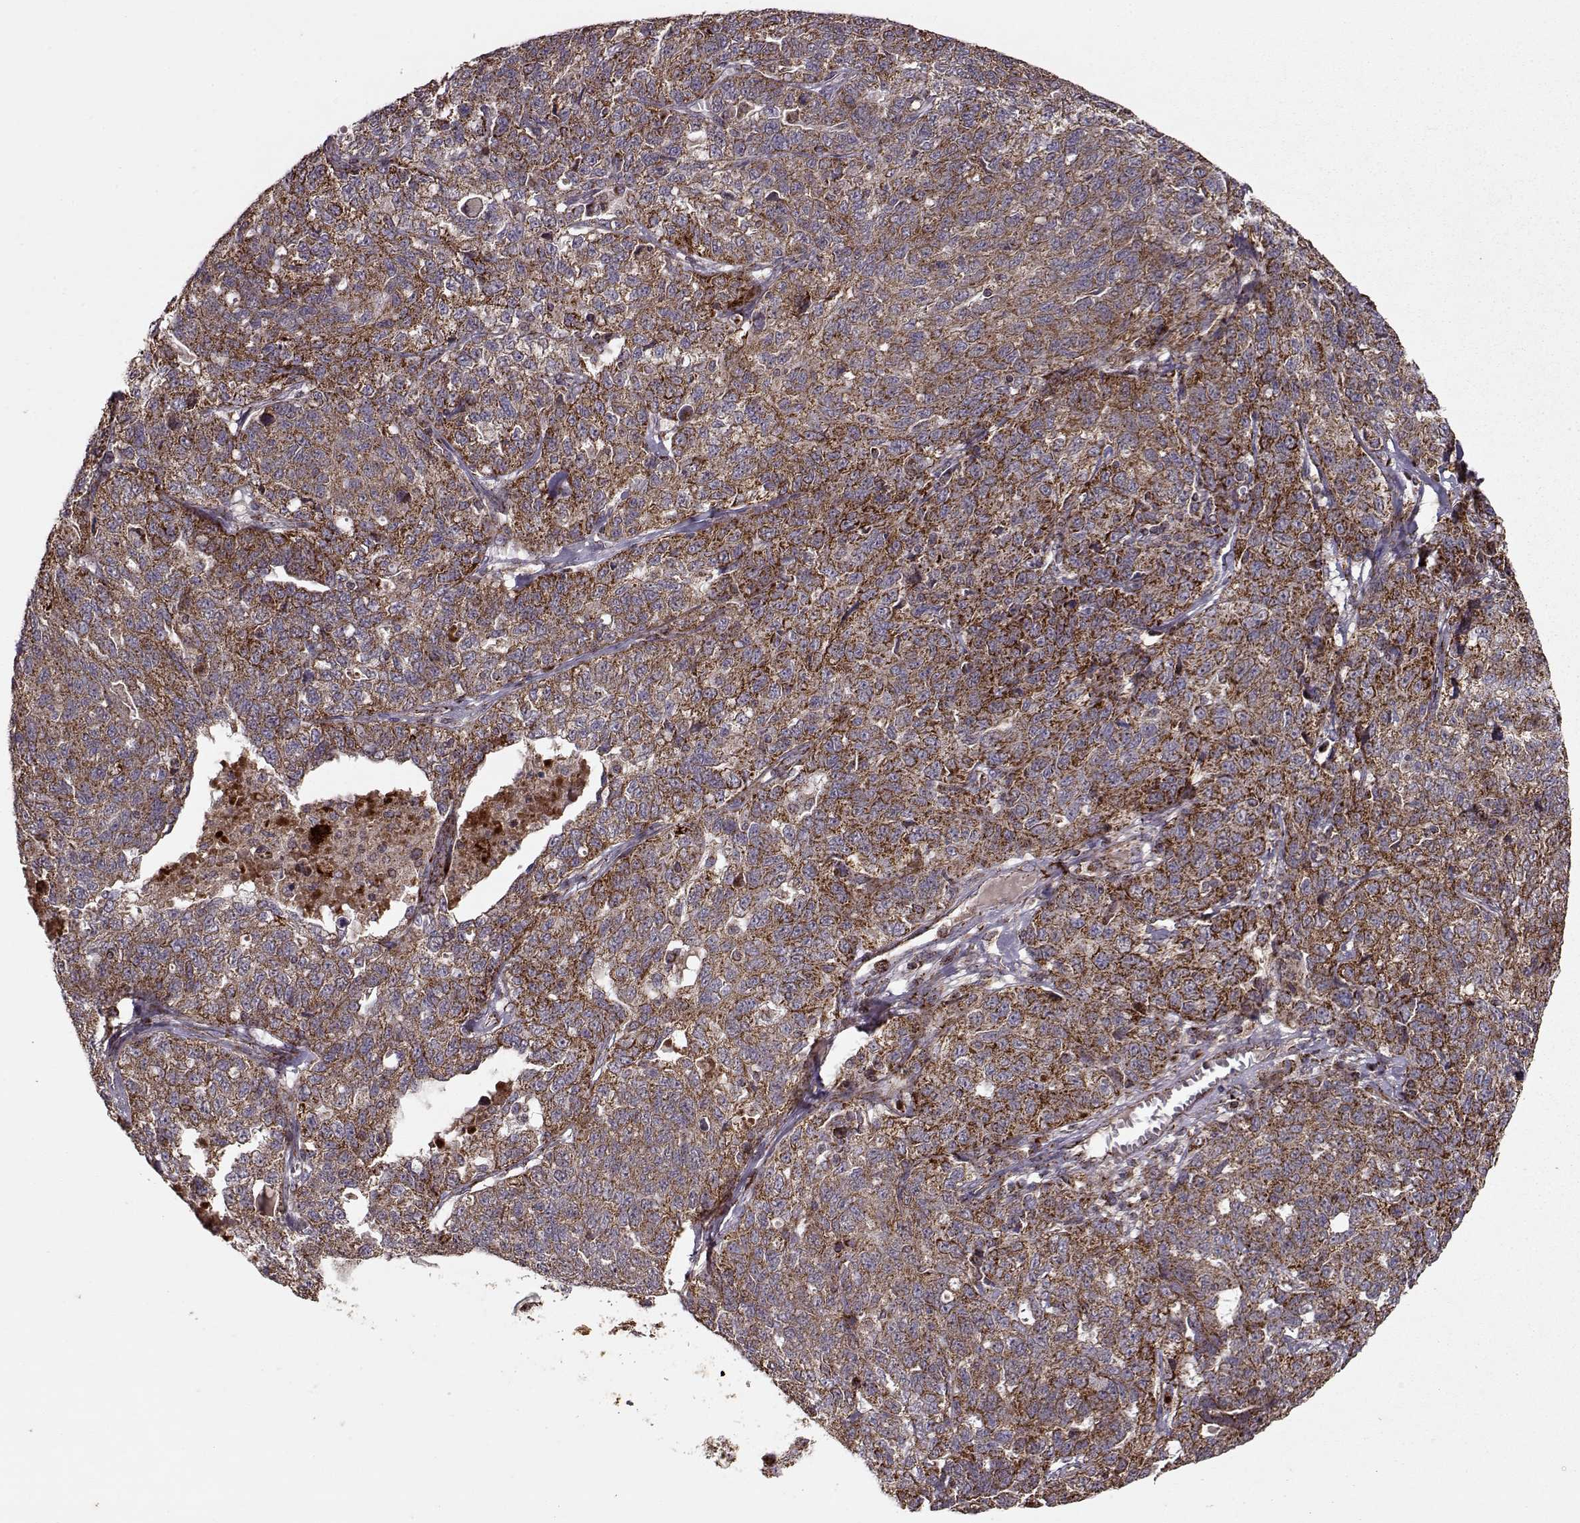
{"staining": {"intensity": "strong", "quantity": ">75%", "location": "cytoplasmic/membranous"}, "tissue": "ovarian cancer", "cell_type": "Tumor cells", "image_type": "cancer", "snomed": [{"axis": "morphology", "description": "Cystadenocarcinoma, serous, NOS"}, {"axis": "topography", "description": "Ovary"}], "caption": "A photomicrograph showing strong cytoplasmic/membranous staining in about >75% of tumor cells in ovarian cancer, as visualized by brown immunohistochemical staining.", "gene": "CMTM3", "patient": {"sex": "female", "age": 71}}